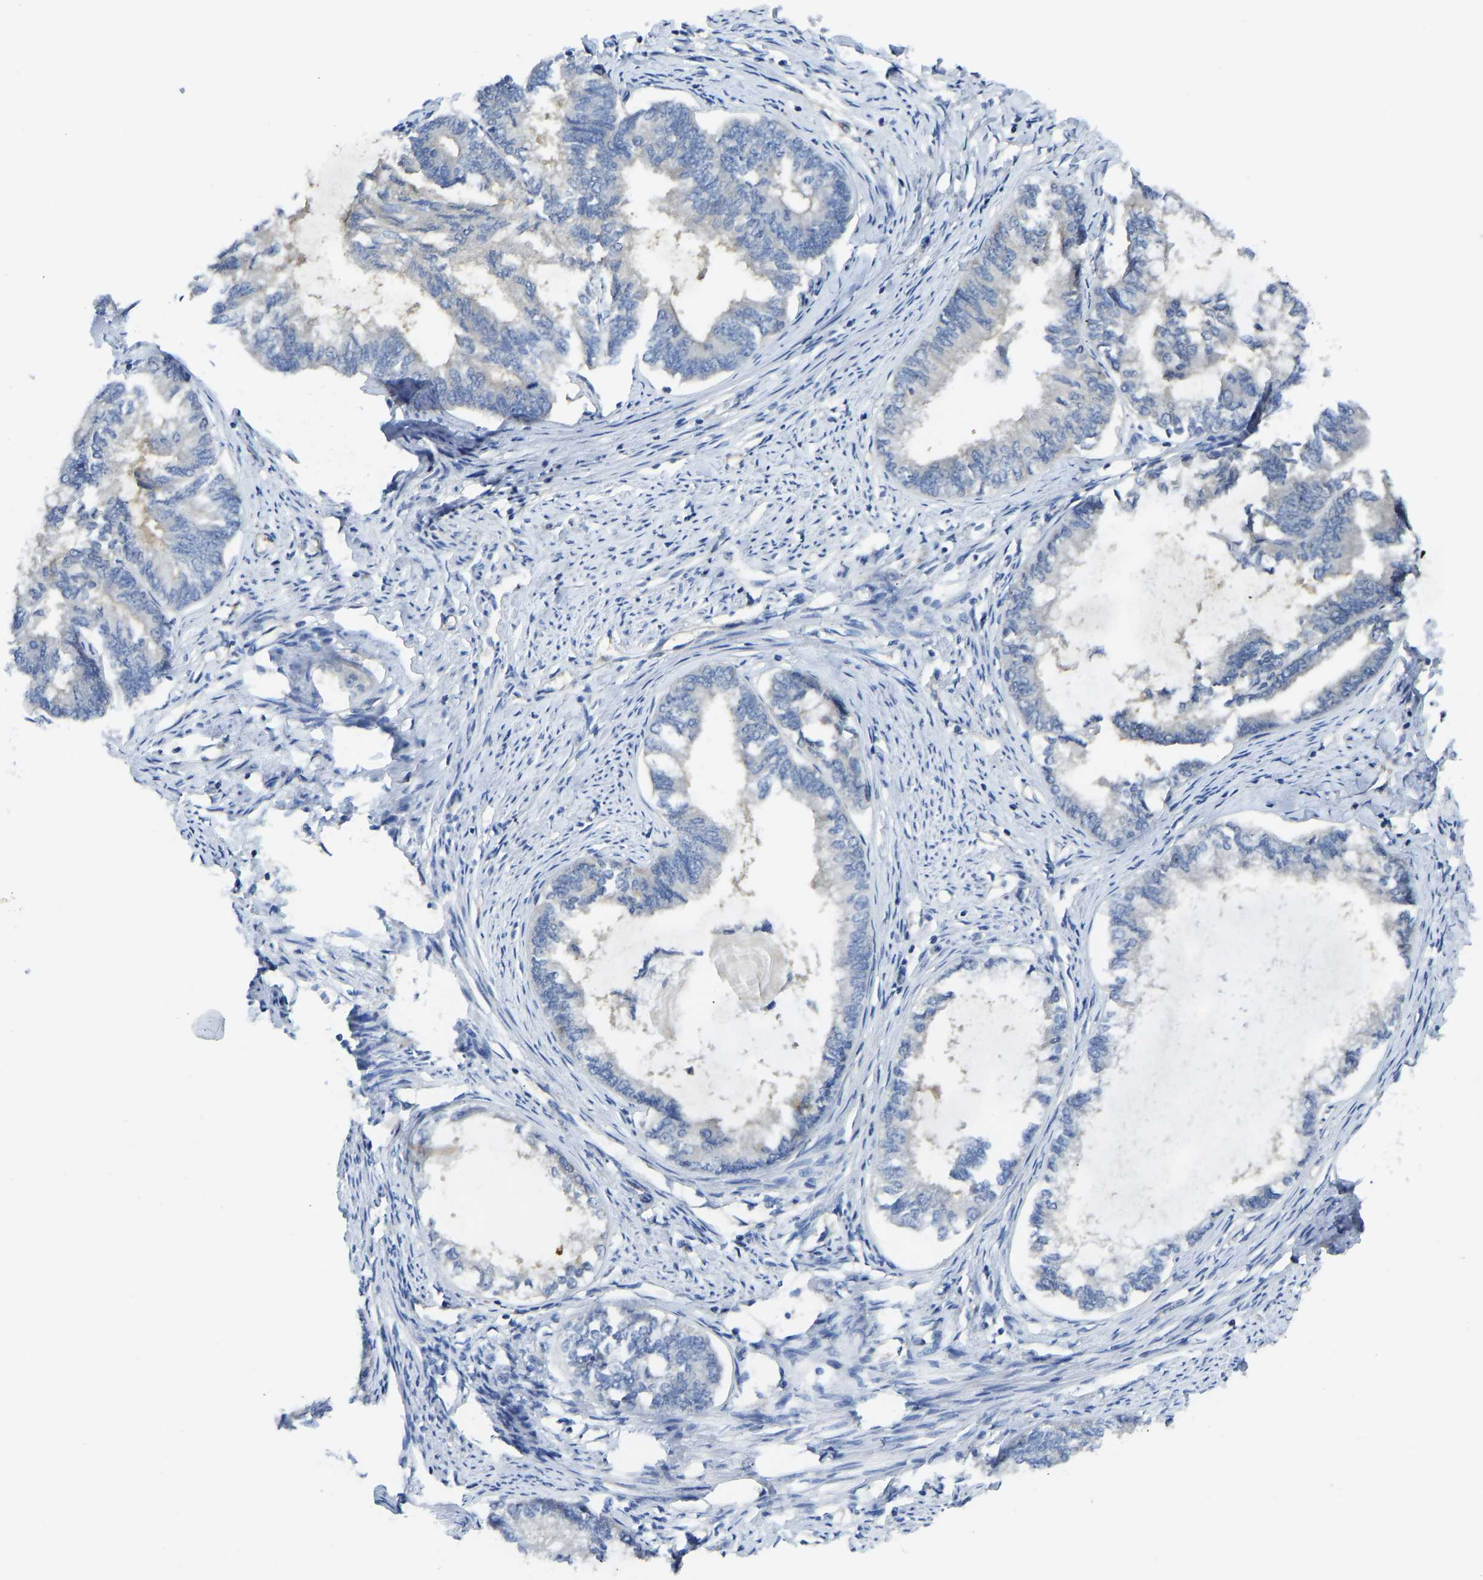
{"staining": {"intensity": "negative", "quantity": "none", "location": "none"}, "tissue": "endometrial cancer", "cell_type": "Tumor cells", "image_type": "cancer", "snomed": [{"axis": "morphology", "description": "Adenocarcinoma, NOS"}, {"axis": "topography", "description": "Endometrium"}], "caption": "Adenocarcinoma (endometrial) stained for a protein using immunohistochemistry (IHC) displays no expression tumor cells.", "gene": "PPP3CA", "patient": {"sex": "female", "age": 86}}